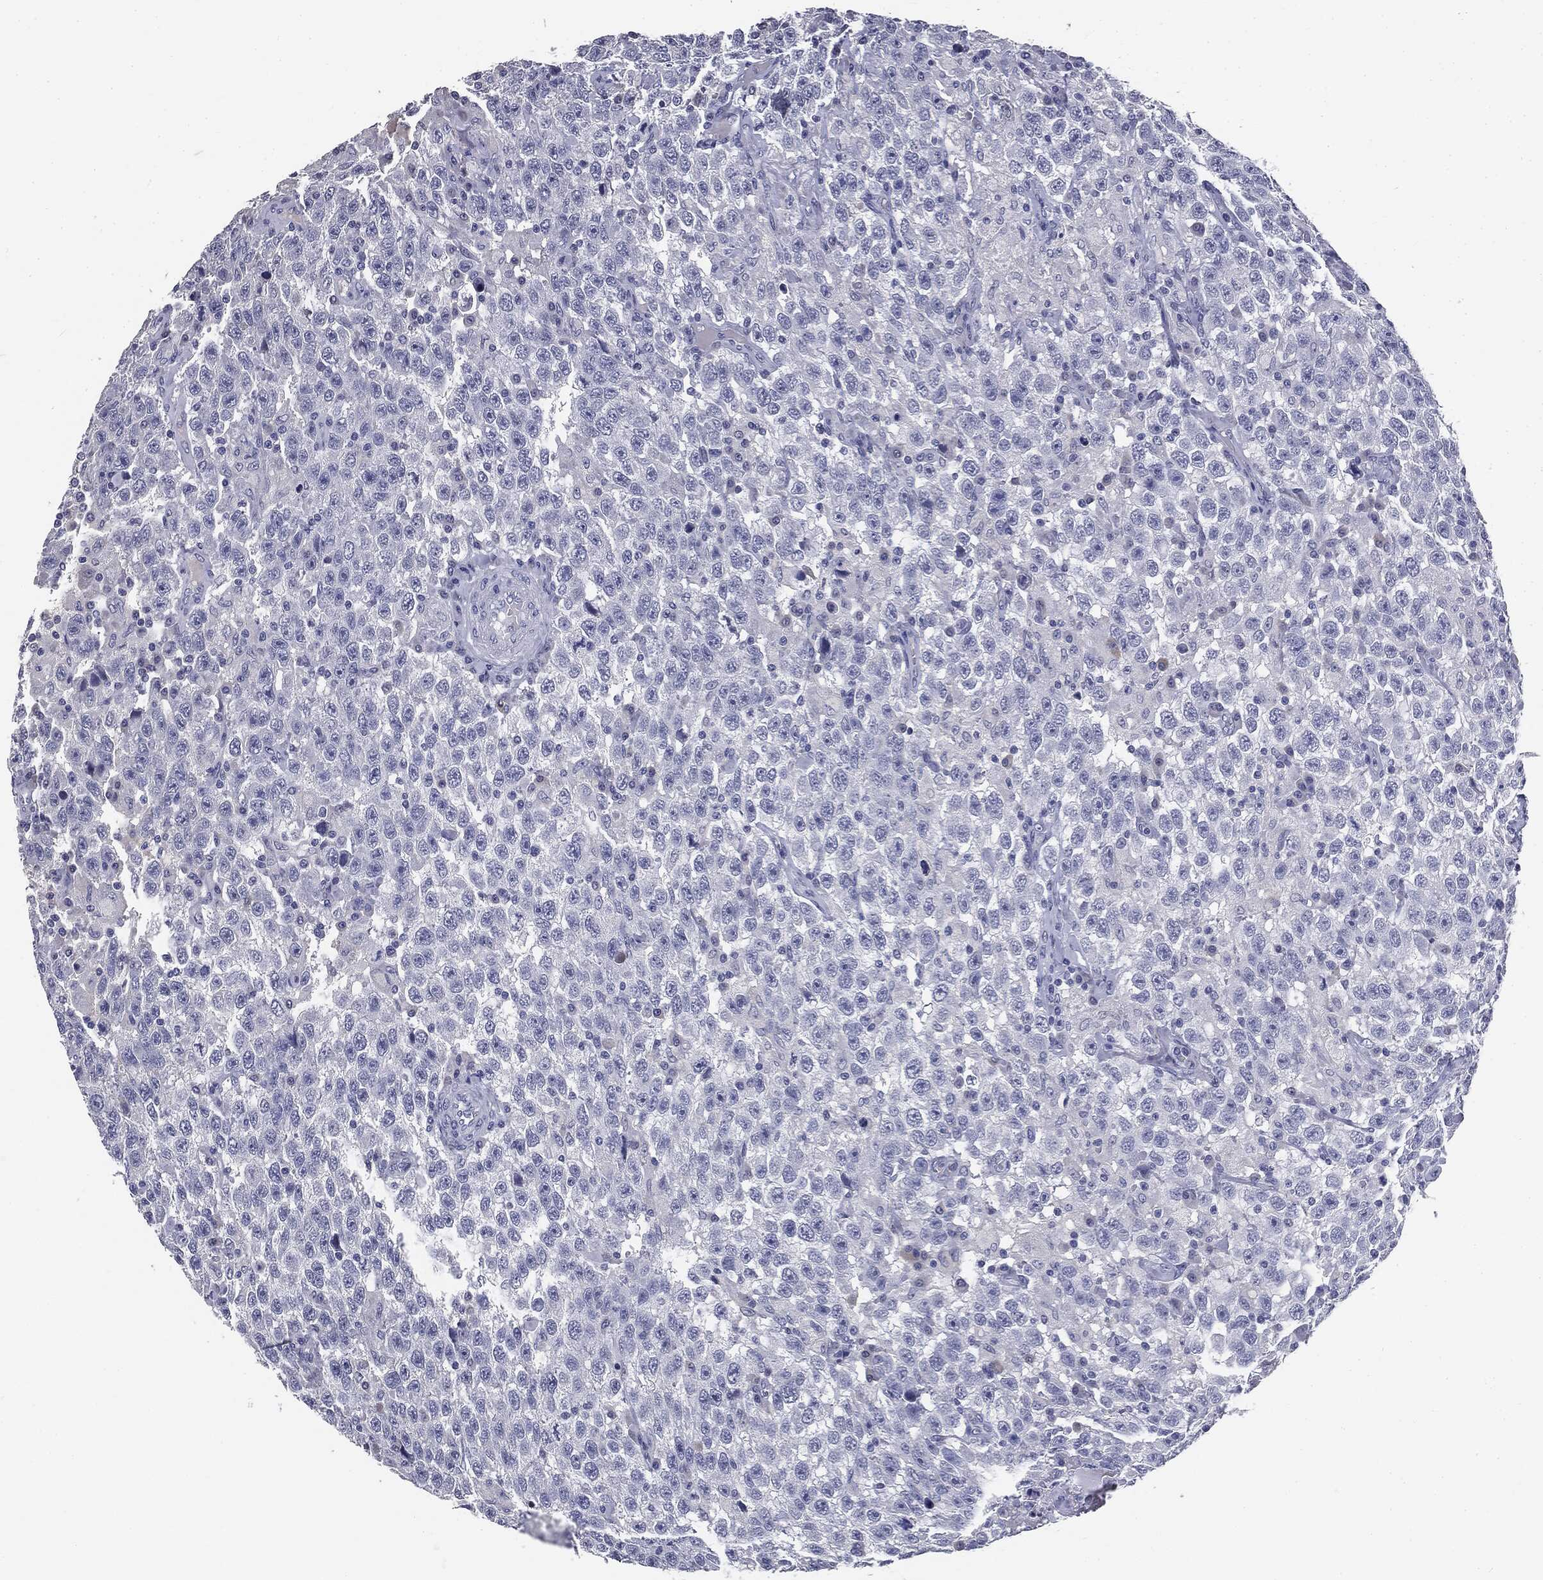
{"staining": {"intensity": "negative", "quantity": "none", "location": "none"}, "tissue": "testis cancer", "cell_type": "Tumor cells", "image_type": "cancer", "snomed": [{"axis": "morphology", "description": "Seminoma, NOS"}, {"axis": "topography", "description": "Testis"}], "caption": "Image shows no significant protein positivity in tumor cells of testis cancer (seminoma).", "gene": "AFP", "patient": {"sex": "male", "age": 41}}